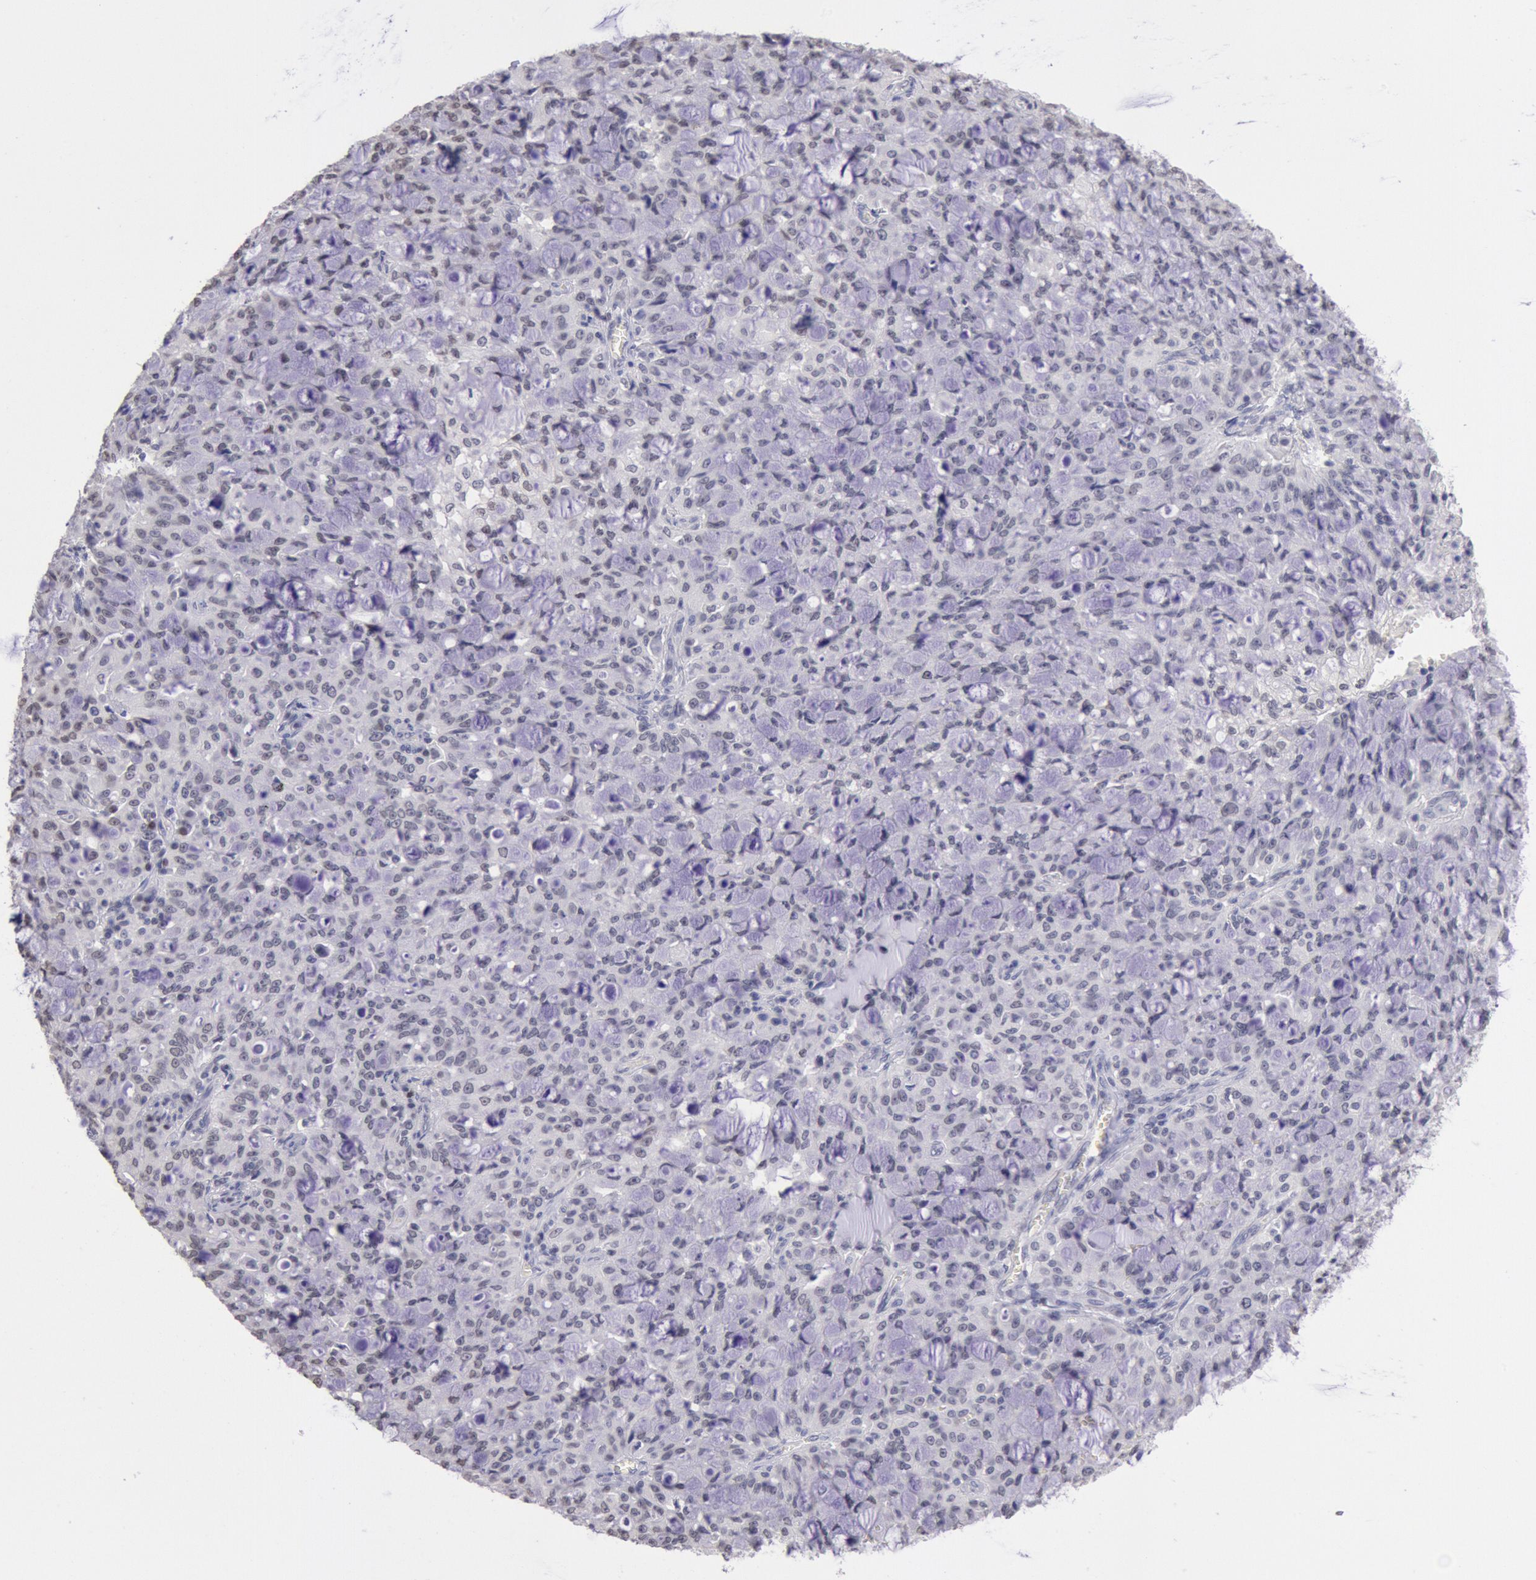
{"staining": {"intensity": "negative", "quantity": "none", "location": "none"}, "tissue": "lung cancer", "cell_type": "Tumor cells", "image_type": "cancer", "snomed": [{"axis": "morphology", "description": "Adenocarcinoma, NOS"}, {"axis": "topography", "description": "Lung"}], "caption": "High magnification brightfield microscopy of lung adenocarcinoma stained with DAB (3,3'-diaminobenzidine) (brown) and counterstained with hematoxylin (blue): tumor cells show no significant positivity. The staining was performed using DAB to visualize the protein expression in brown, while the nuclei were stained in blue with hematoxylin (Magnification: 20x).", "gene": "MYH7", "patient": {"sex": "female", "age": 44}}